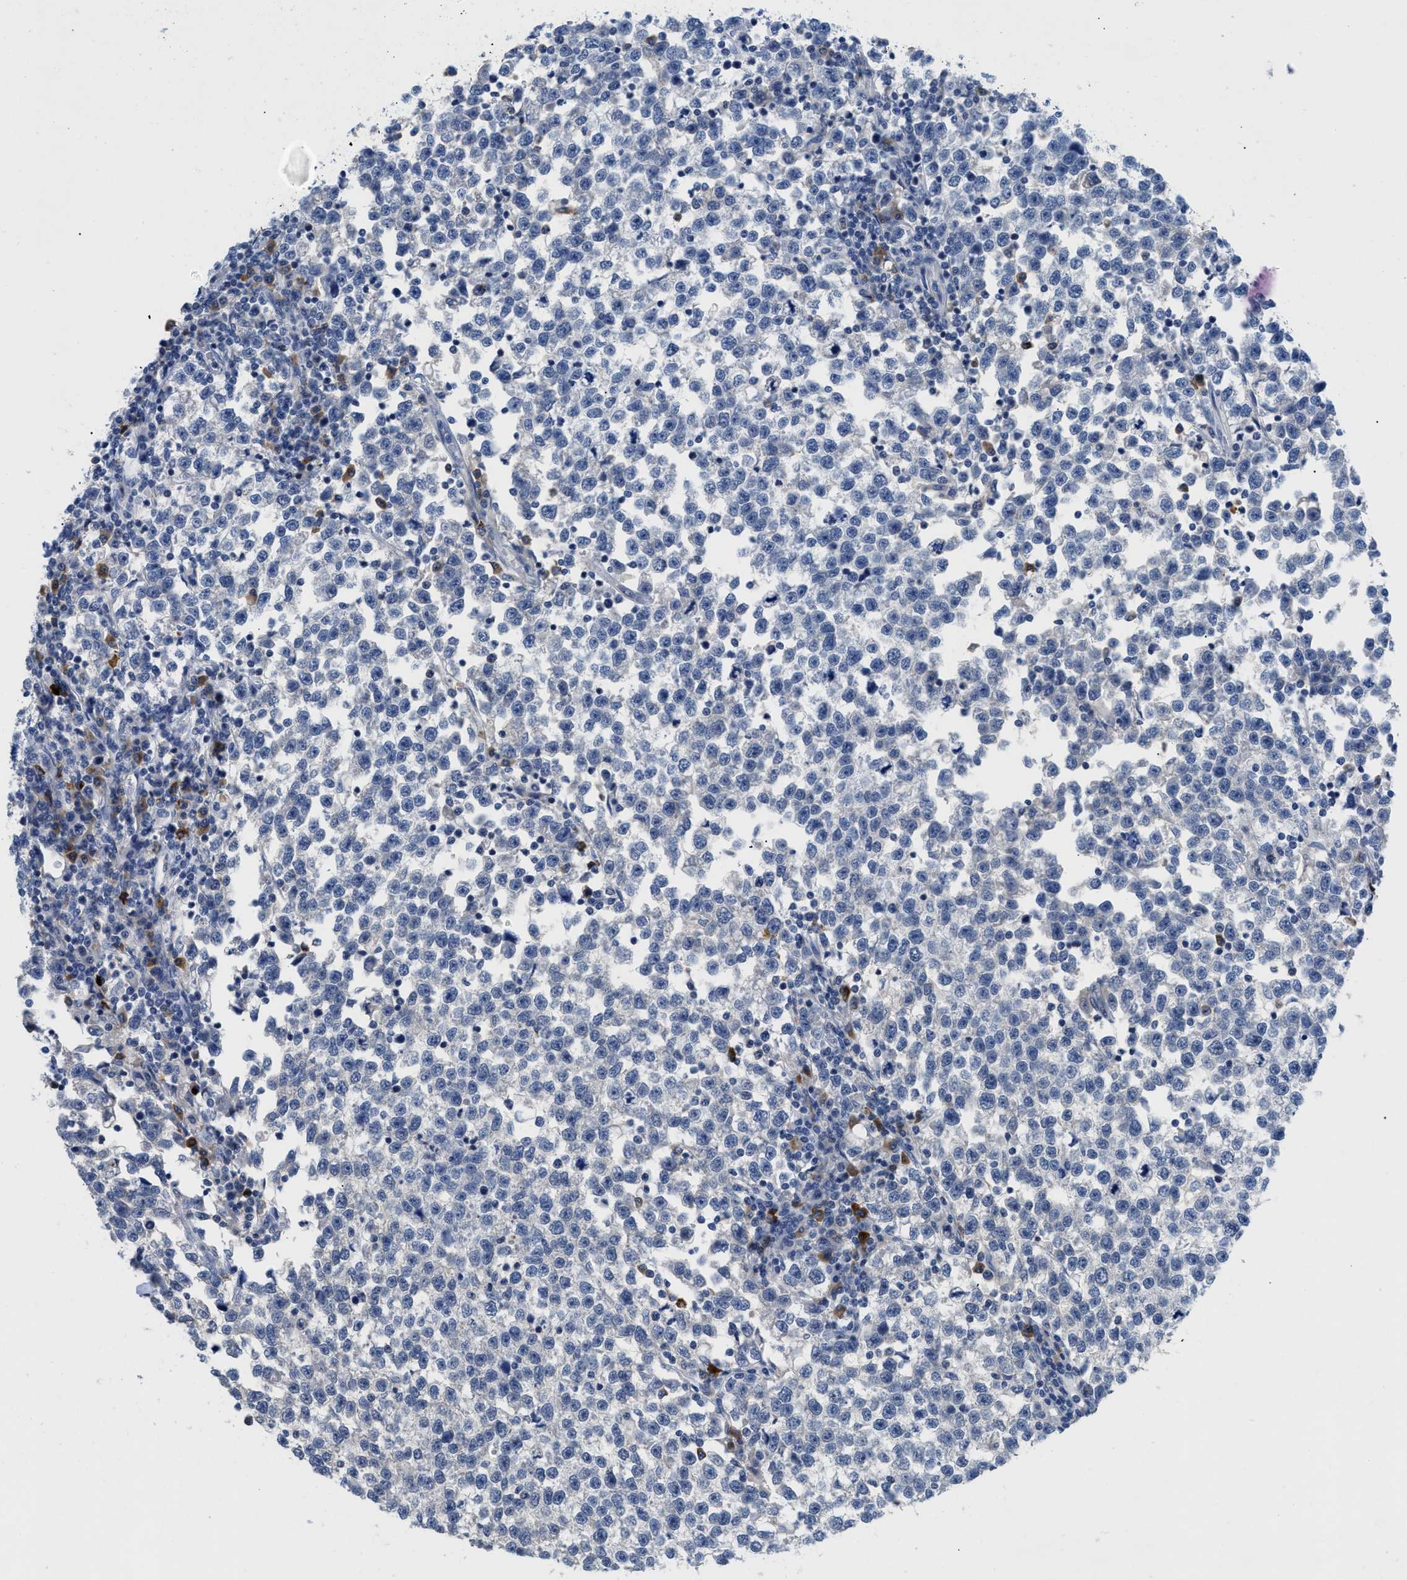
{"staining": {"intensity": "negative", "quantity": "none", "location": "none"}, "tissue": "testis cancer", "cell_type": "Tumor cells", "image_type": "cancer", "snomed": [{"axis": "morphology", "description": "Normal tissue, NOS"}, {"axis": "morphology", "description": "Seminoma, NOS"}, {"axis": "topography", "description": "Testis"}], "caption": "This is an IHC image of human testis cancer (seminoma). There is no staining in tumor cells.", "gene": "OR9K2", "patient": {"sex": "male", "age": 43}}